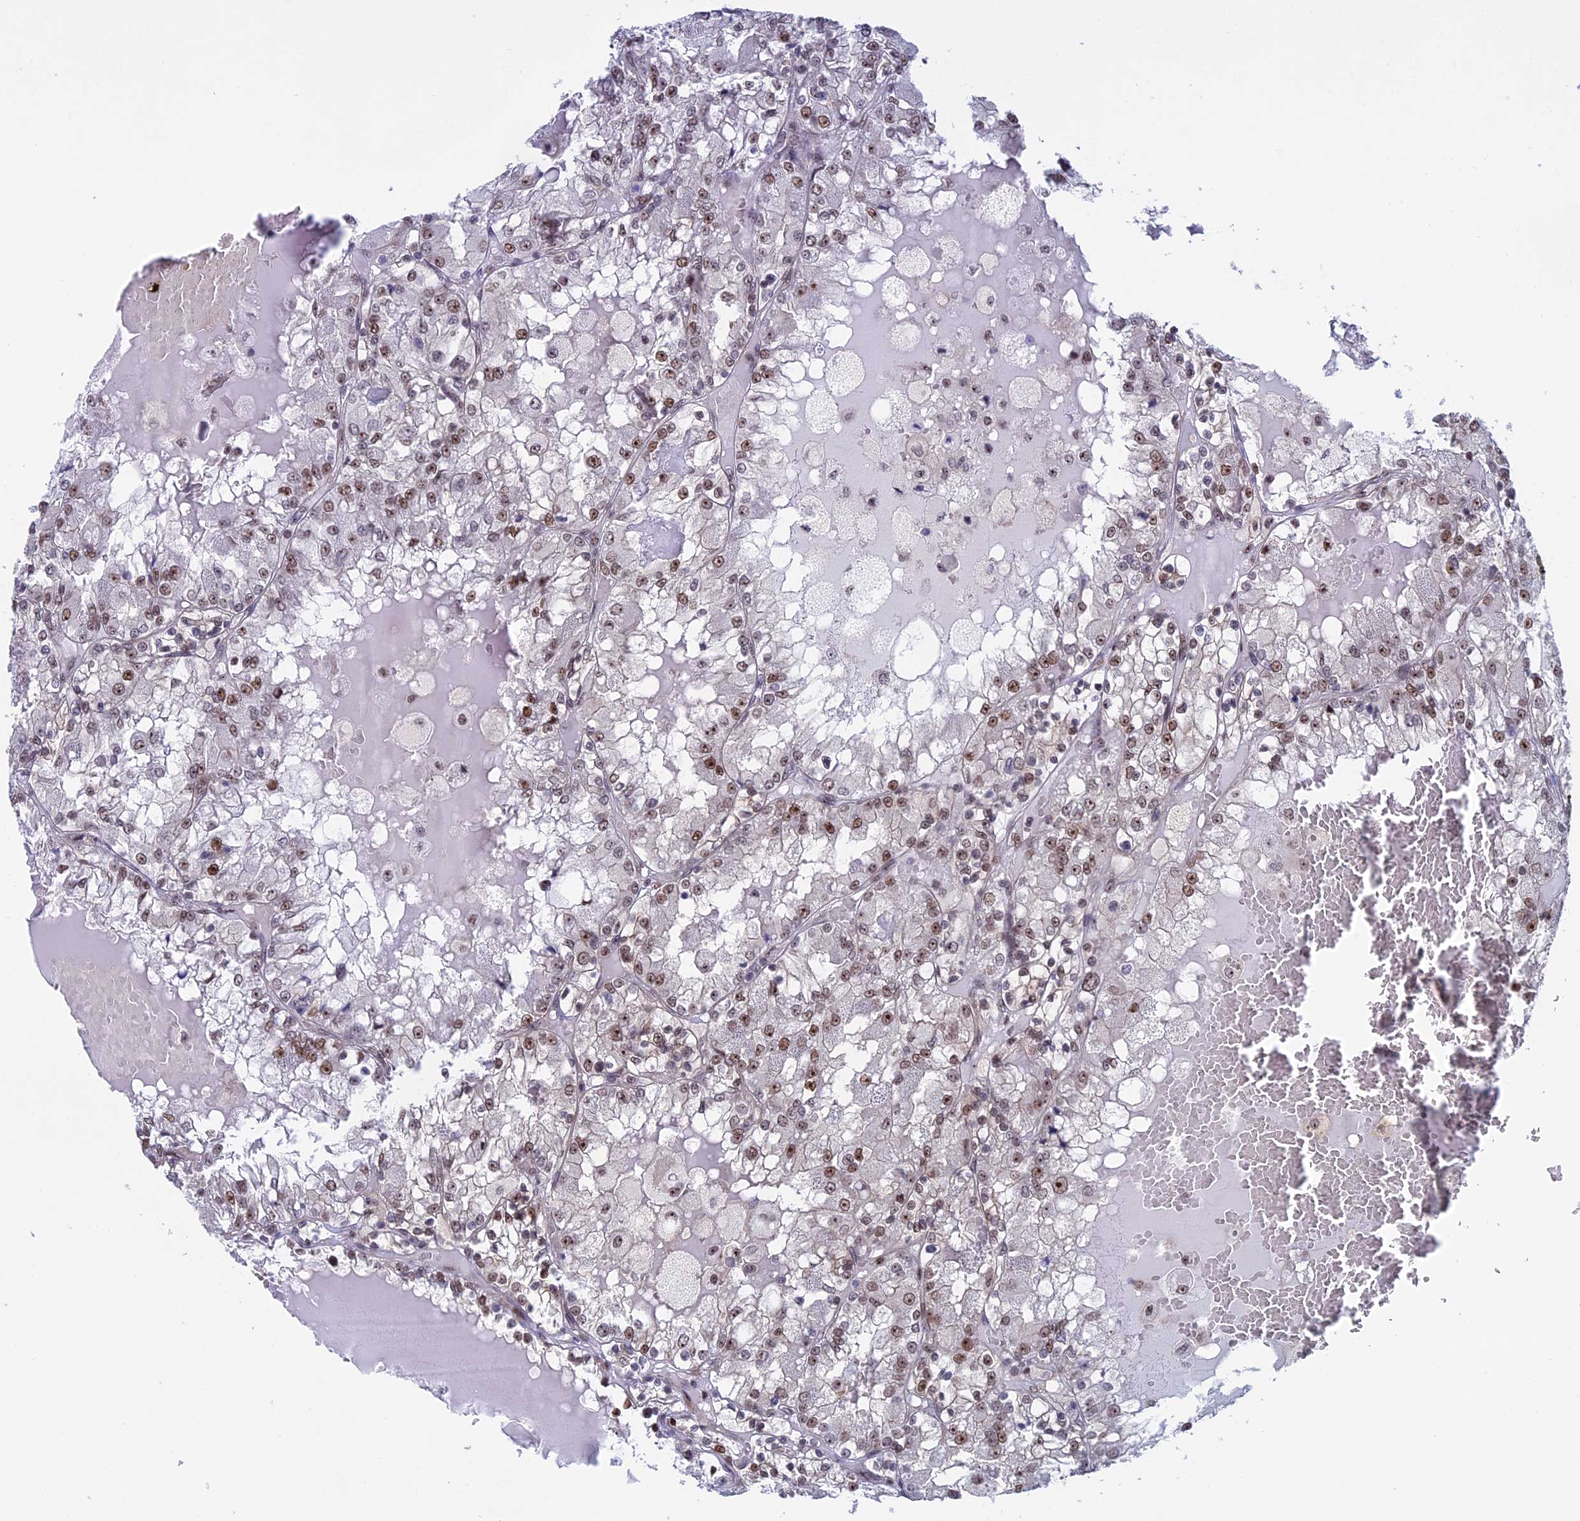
{"staining": {"intensity": "weak", "quantity": ">75%", "location": "nuclear"}, "tissue": "renal cancer", "cell_type": "Tumor cells", "image_type": "cancer", "snomed": [{"axis": "morphology", "description": "Adenocarcinoma, NOS"}, {"axis": "topography", "description": "Kidney"}], "caption": "Immunohistochemistry image of neoplastic tissue: renal cancer (adenocarcinoma) stained using IHC displays low levels of weak protein expression localized specifically in the nuclear of tumor cells, appearing as a nuclear brown color.", "gene": "CCDC86", "patient": {"sex": "female", "age": 56}}